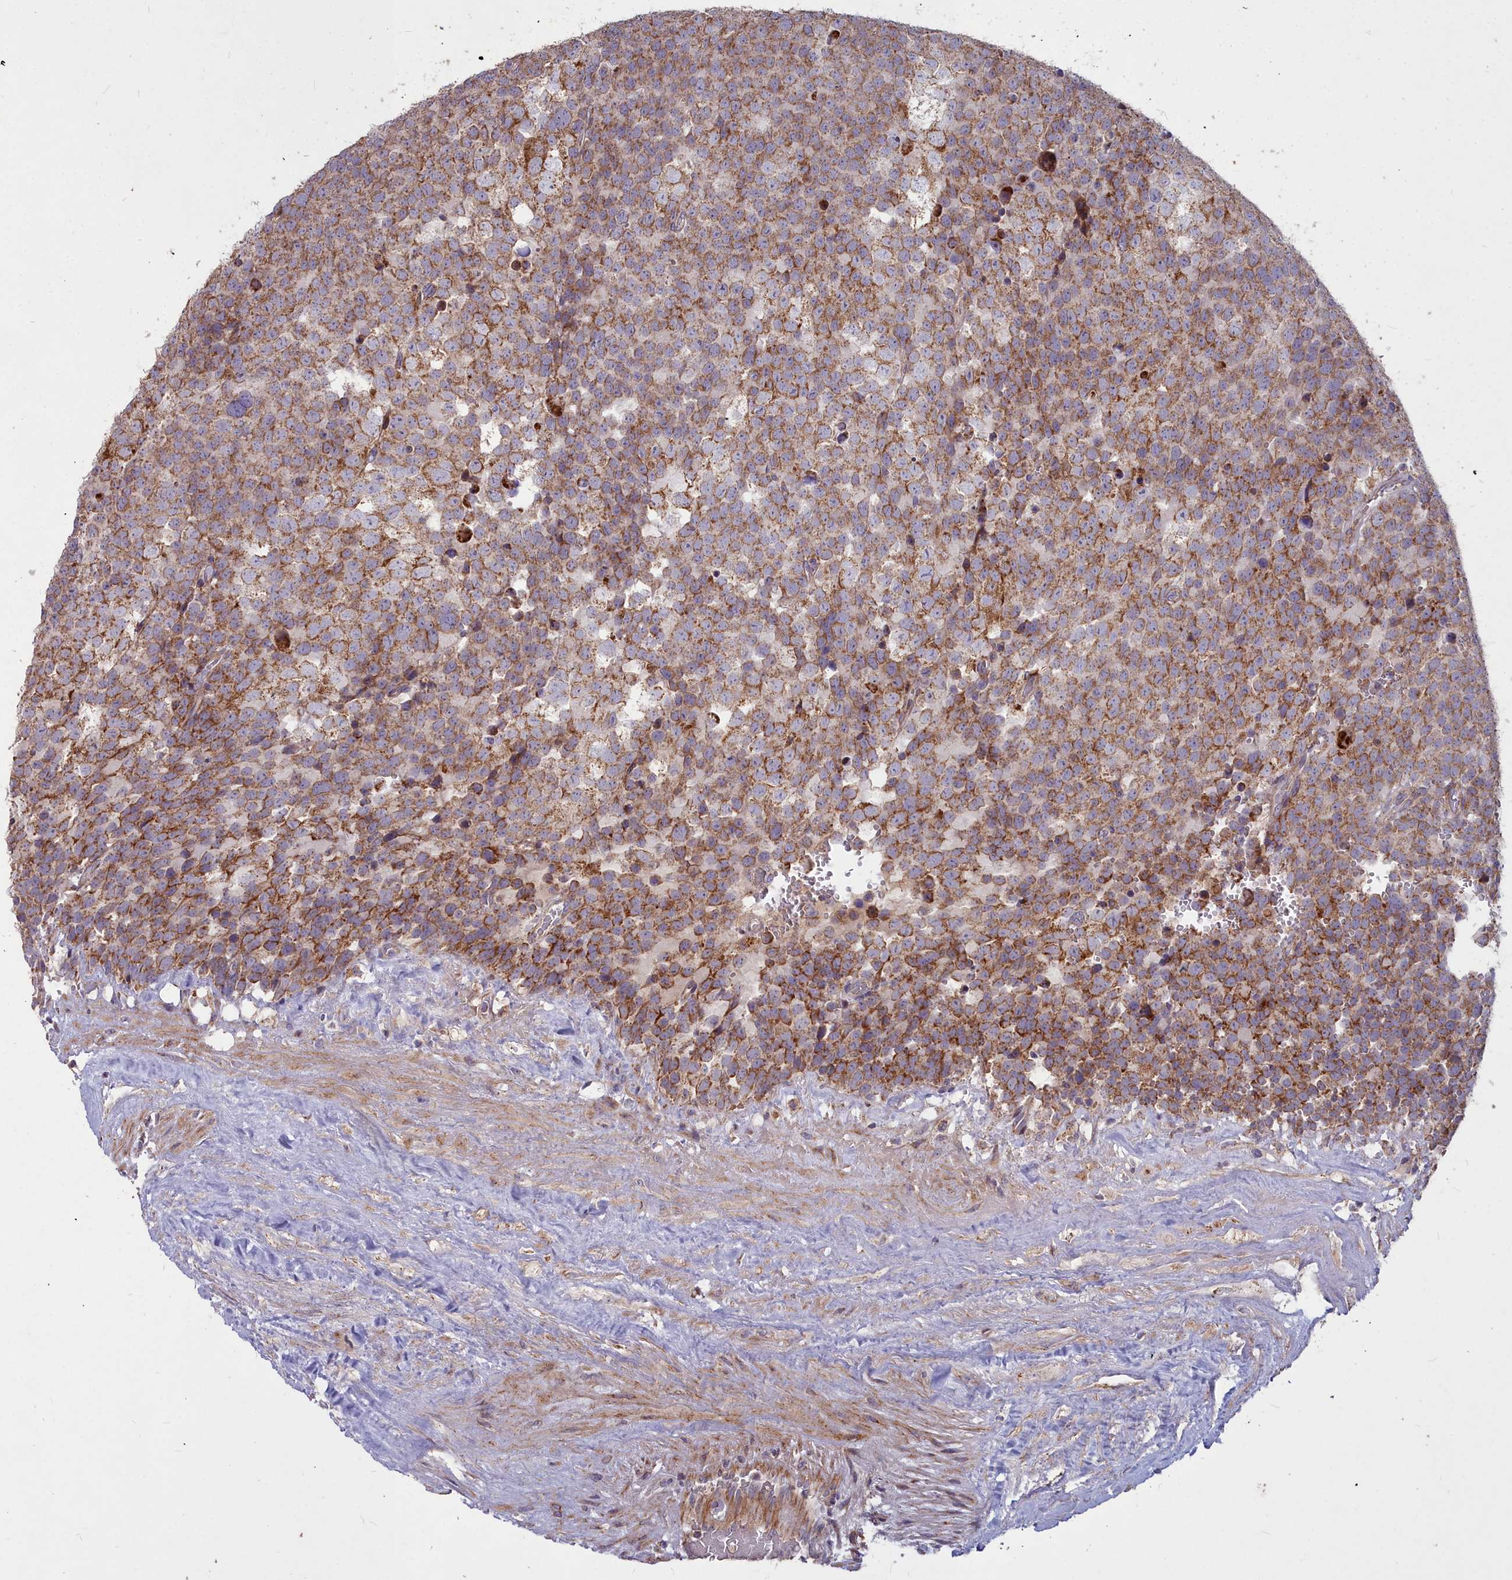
{"staining": {"intensity": "strong", "quantity": ">75%", "location": "cytoplasmic/membranous"}, "tissue": "testis cancer", "cell_type": "Tumor cells", "image_type": "cancer", "snomed": [{"axis": "morphology", "description": "Seminoma, NOS"}, {"axis": "topography", "description": "Testis"}], "caption": "Strong cytoplasmic/membranous staining for a protein is identified in approximately >75% of tumor cells of seminoma (testis) using immunohistochemistry.", "gene": "COX11", "patient": {"sex": "male", "age": 71}}